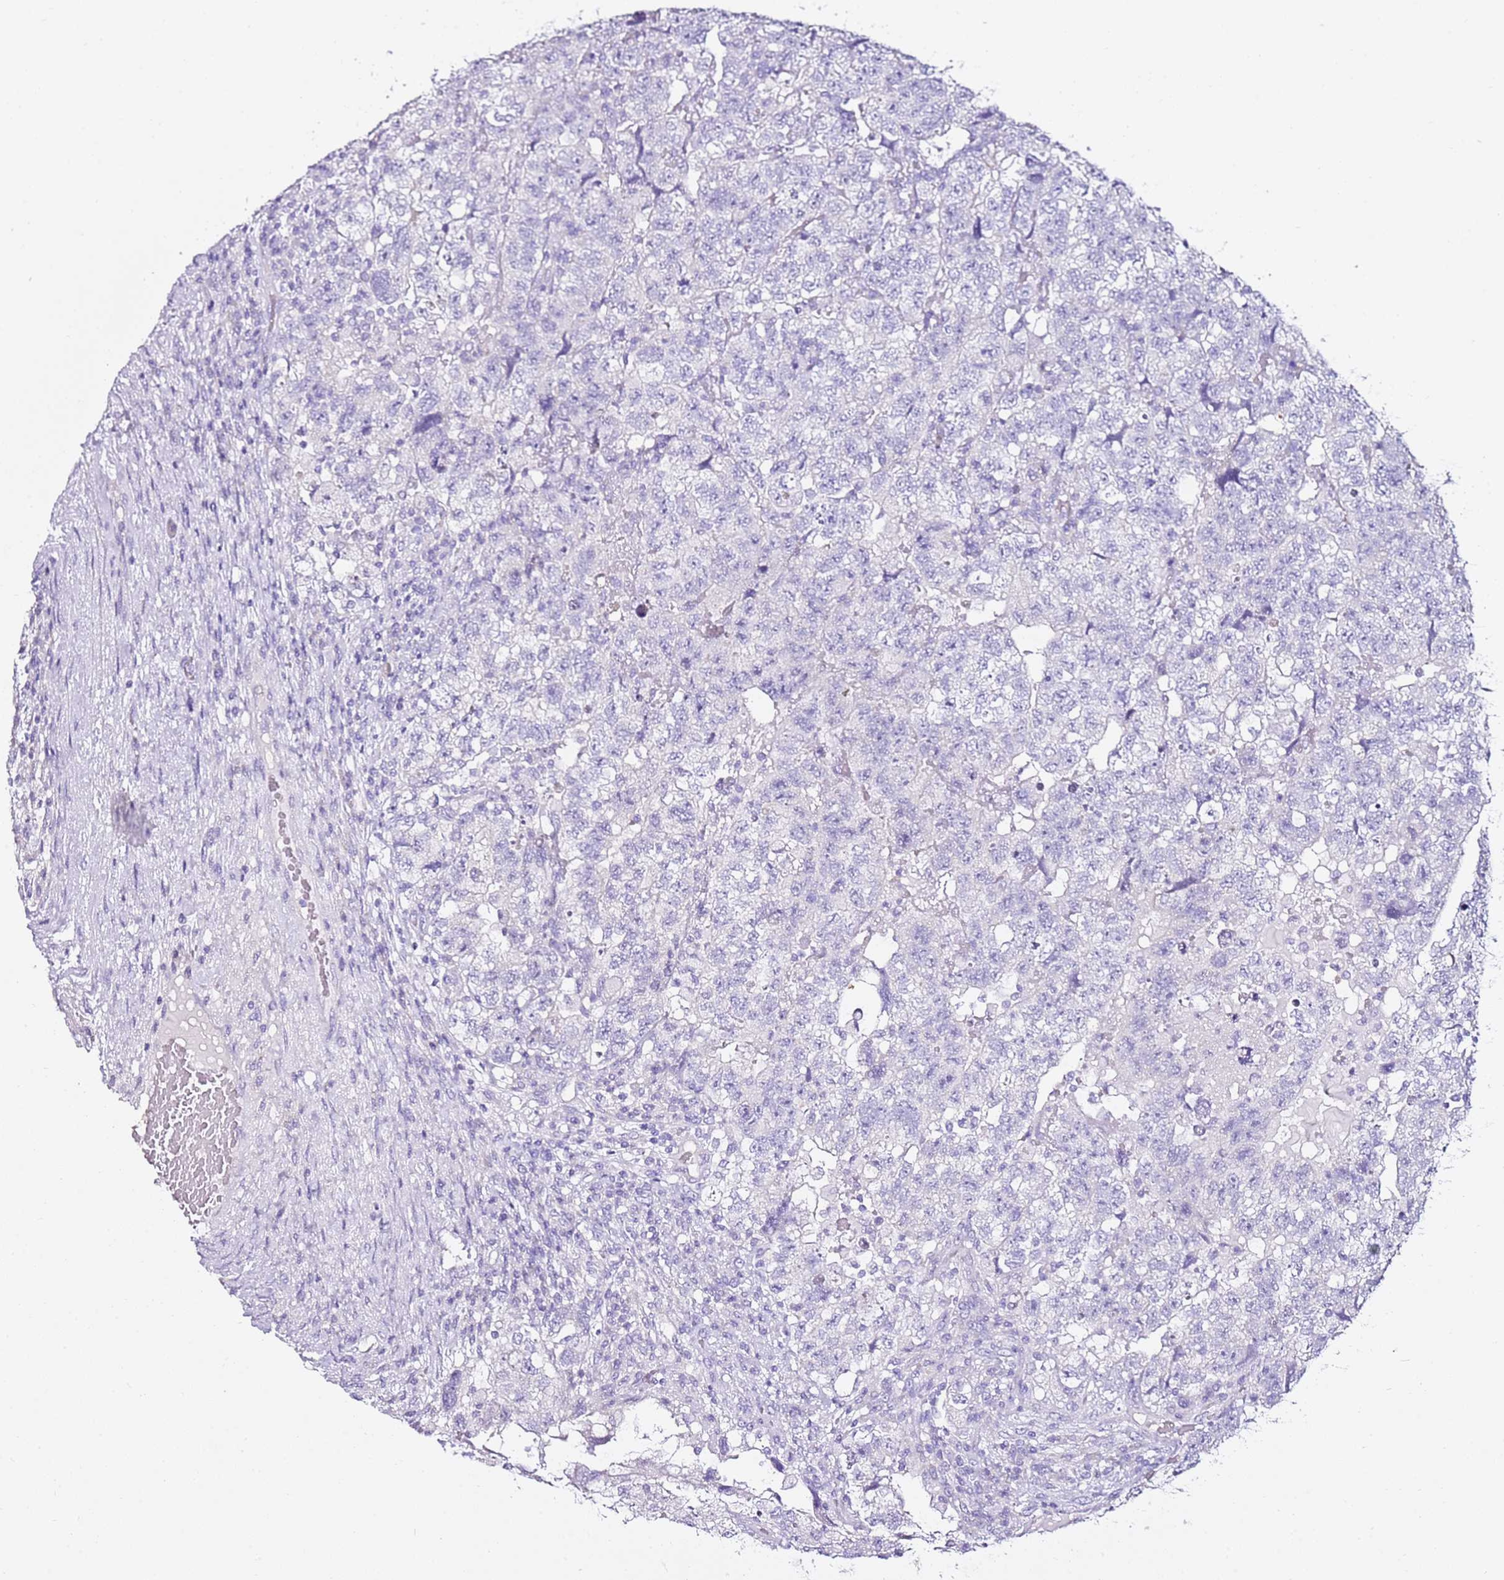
{"staining": {"intensity": "negative", "quantity": "none", "location": "none"}, "tissue": "testis cancer", "cell_type": "Tumor cells", "image_type": "cancer", "snomed": [{"axis": "morphology", "description": "Normal tissue, NOS"}, {"axis": "morphology", "description": "Carcinoma, Embryonal, NOS"}, {"axis": "topography", "description": "Testis"}], "caption": "IHC image of neoplastic tissue: testis cancer stained with DAB (3,3'-diaminobenzidine) exhibits no significant protein expression in tumor cells. Nuclei are stained in blue.", "gene": "MYBPC3", "patient": {"sex": "male", "age": 36}}